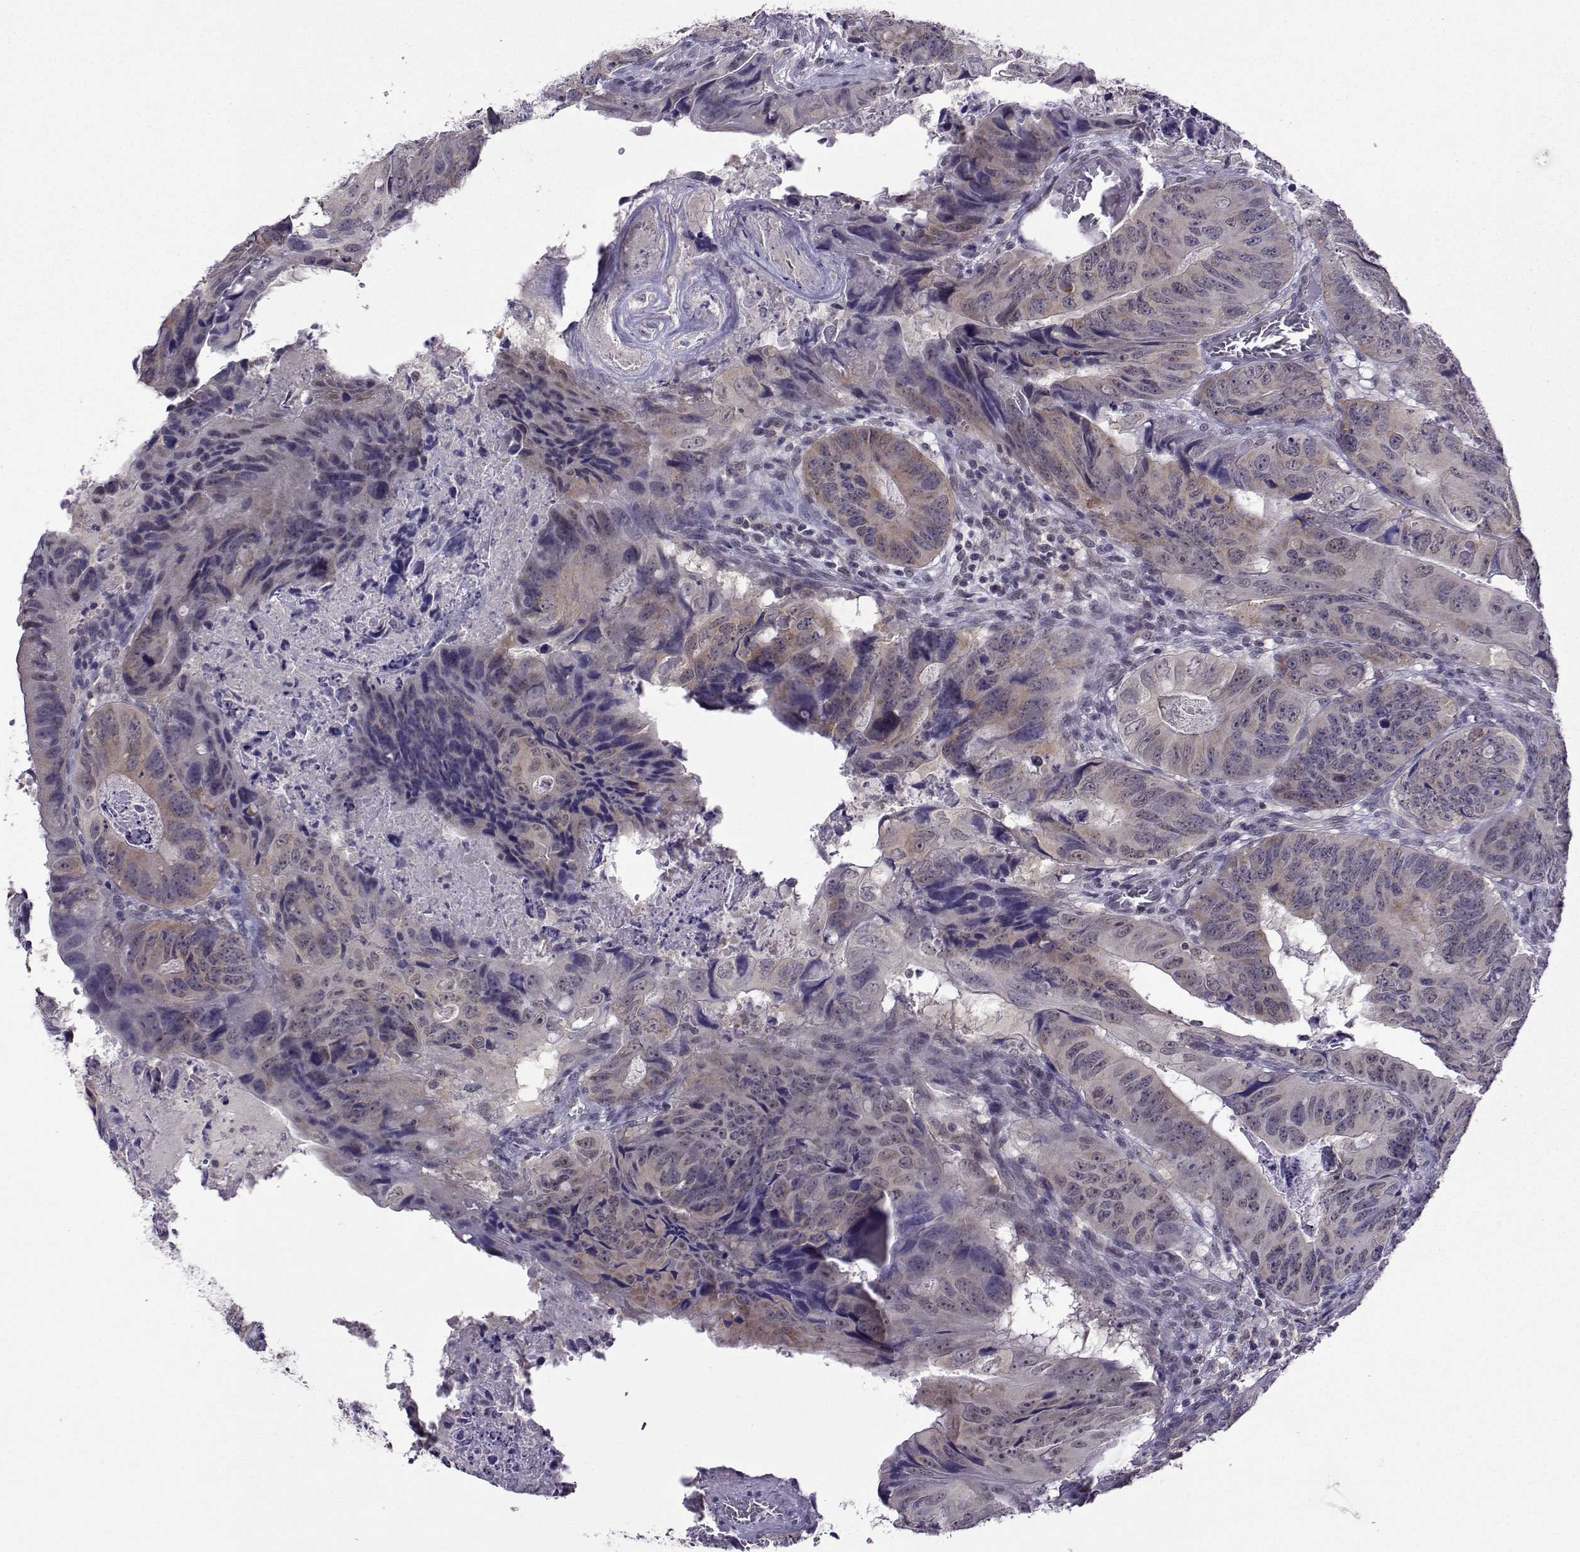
{"staining": {"intensity": "moderate", "quantity": ">75%", "location": "cytoplasmic/membranous"}, "tissue": "colorectal cancer", "cell_type": "Tumor cells", "image_type": "cancer", "snomed": [{"axis": "morphology", "description": "Adenocarcinoma, NOS"}, {"axis": "topography", "description": "Colon"}], "caption": "Tumor cells reveal moderate cytoplasmic/membranous staining in about >75% of cells in colorectal cancer.", "gene": "DDX20", "patient": {"sex": "male", "age": 79}}